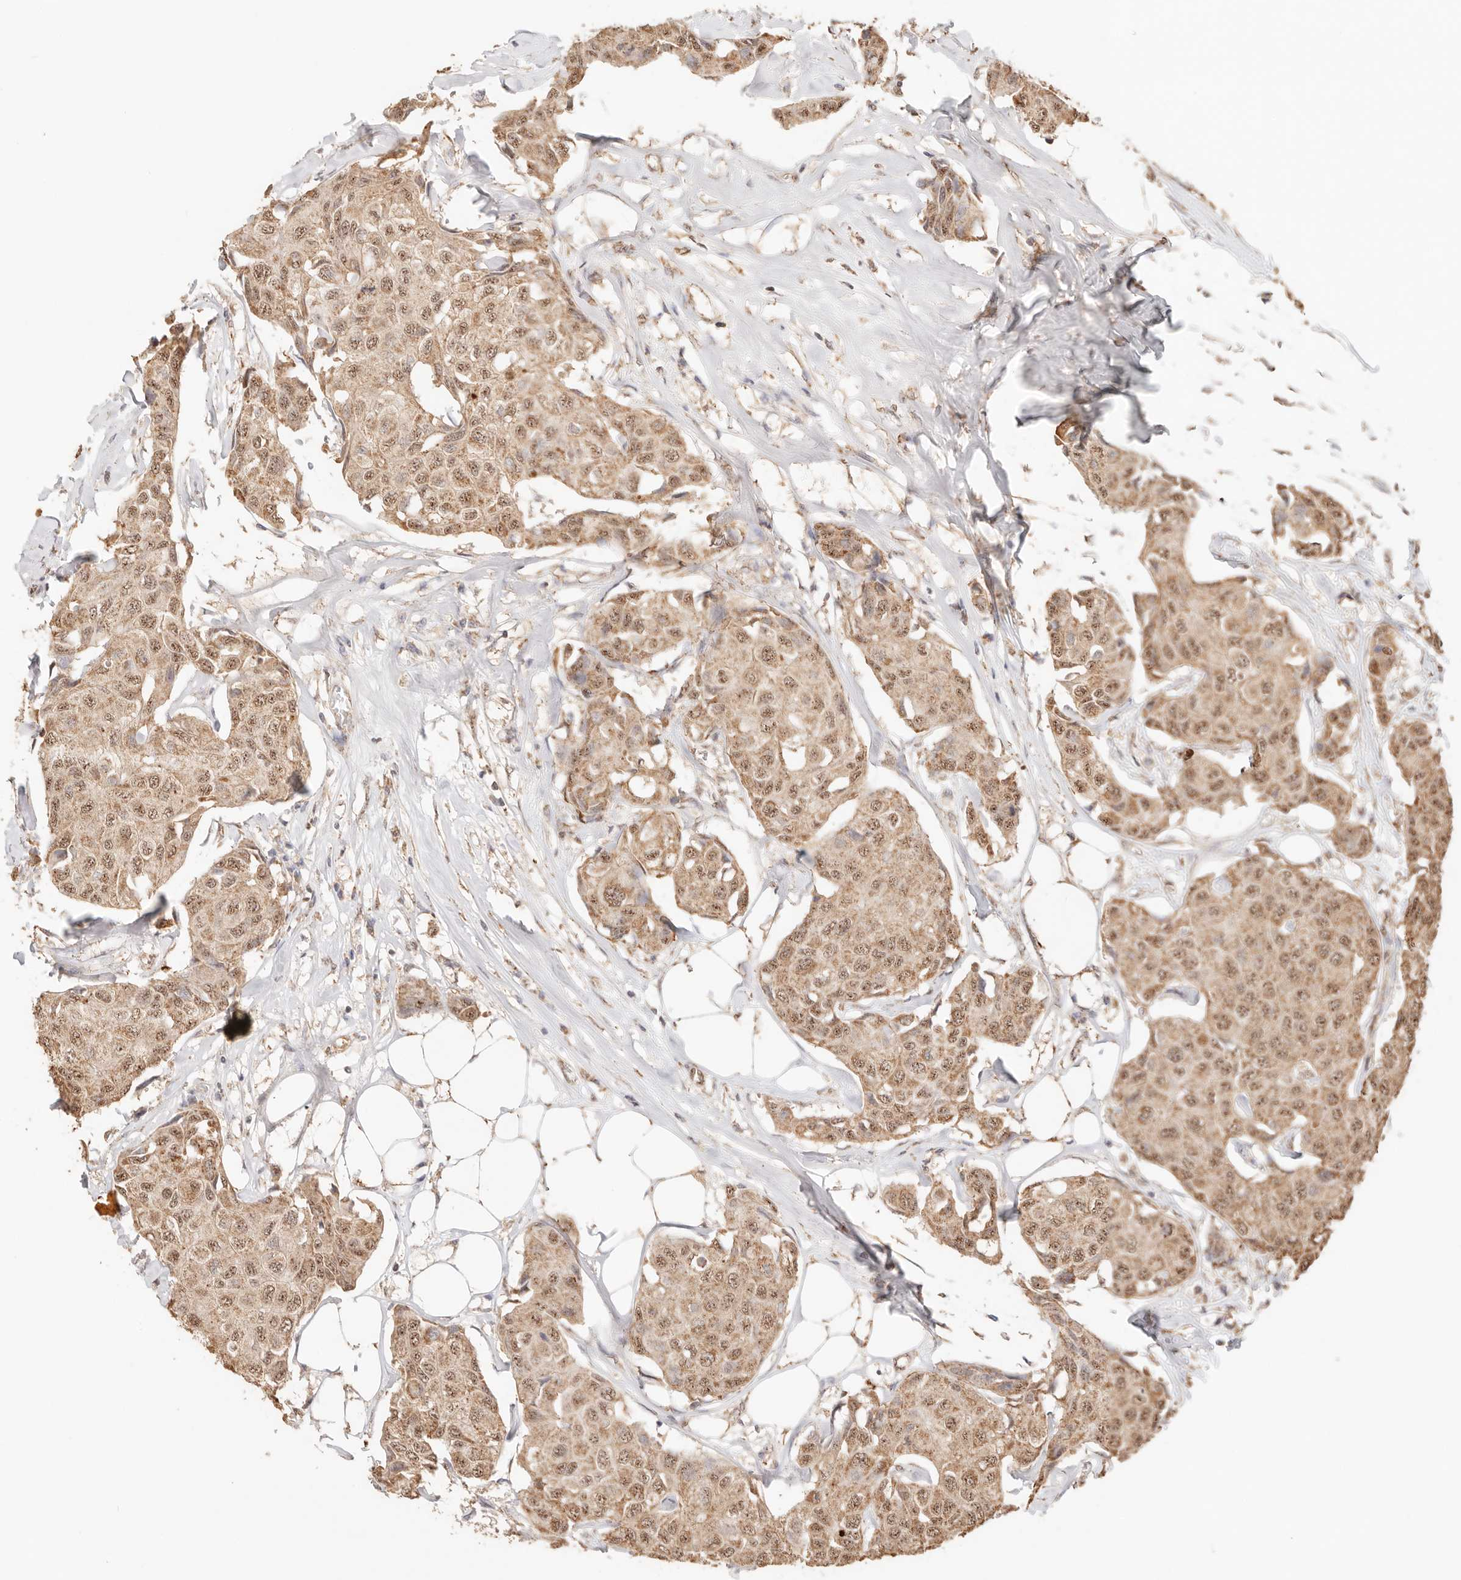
{"staining": {"intensity": "moderate", "quantity": ">75%", "location": "cytoplasmic/membranous,nuclear"}, "tissue": "breast cancer", "cell_type": "Tumor cells", "image_type": "cancer", "snomed": [{"axis": "morphology", "description": "Duct carcinoma"}, {"axis": "topography", "description": "Breast"}], "caption": "A micrograph of human infiltrating ductal carcinoma (breast) stained for a protein exhibits moderate cytoplasmic/membranous and nuclear brown staining in tumor cells. The staining was performed using DAB to visualize the protein expression in brown, while the nuclei were stained in blue with hematoxylin (Magnification: 20x).", "gene": "IL1R2", "patient": {"sex": "female", "age": 80}}